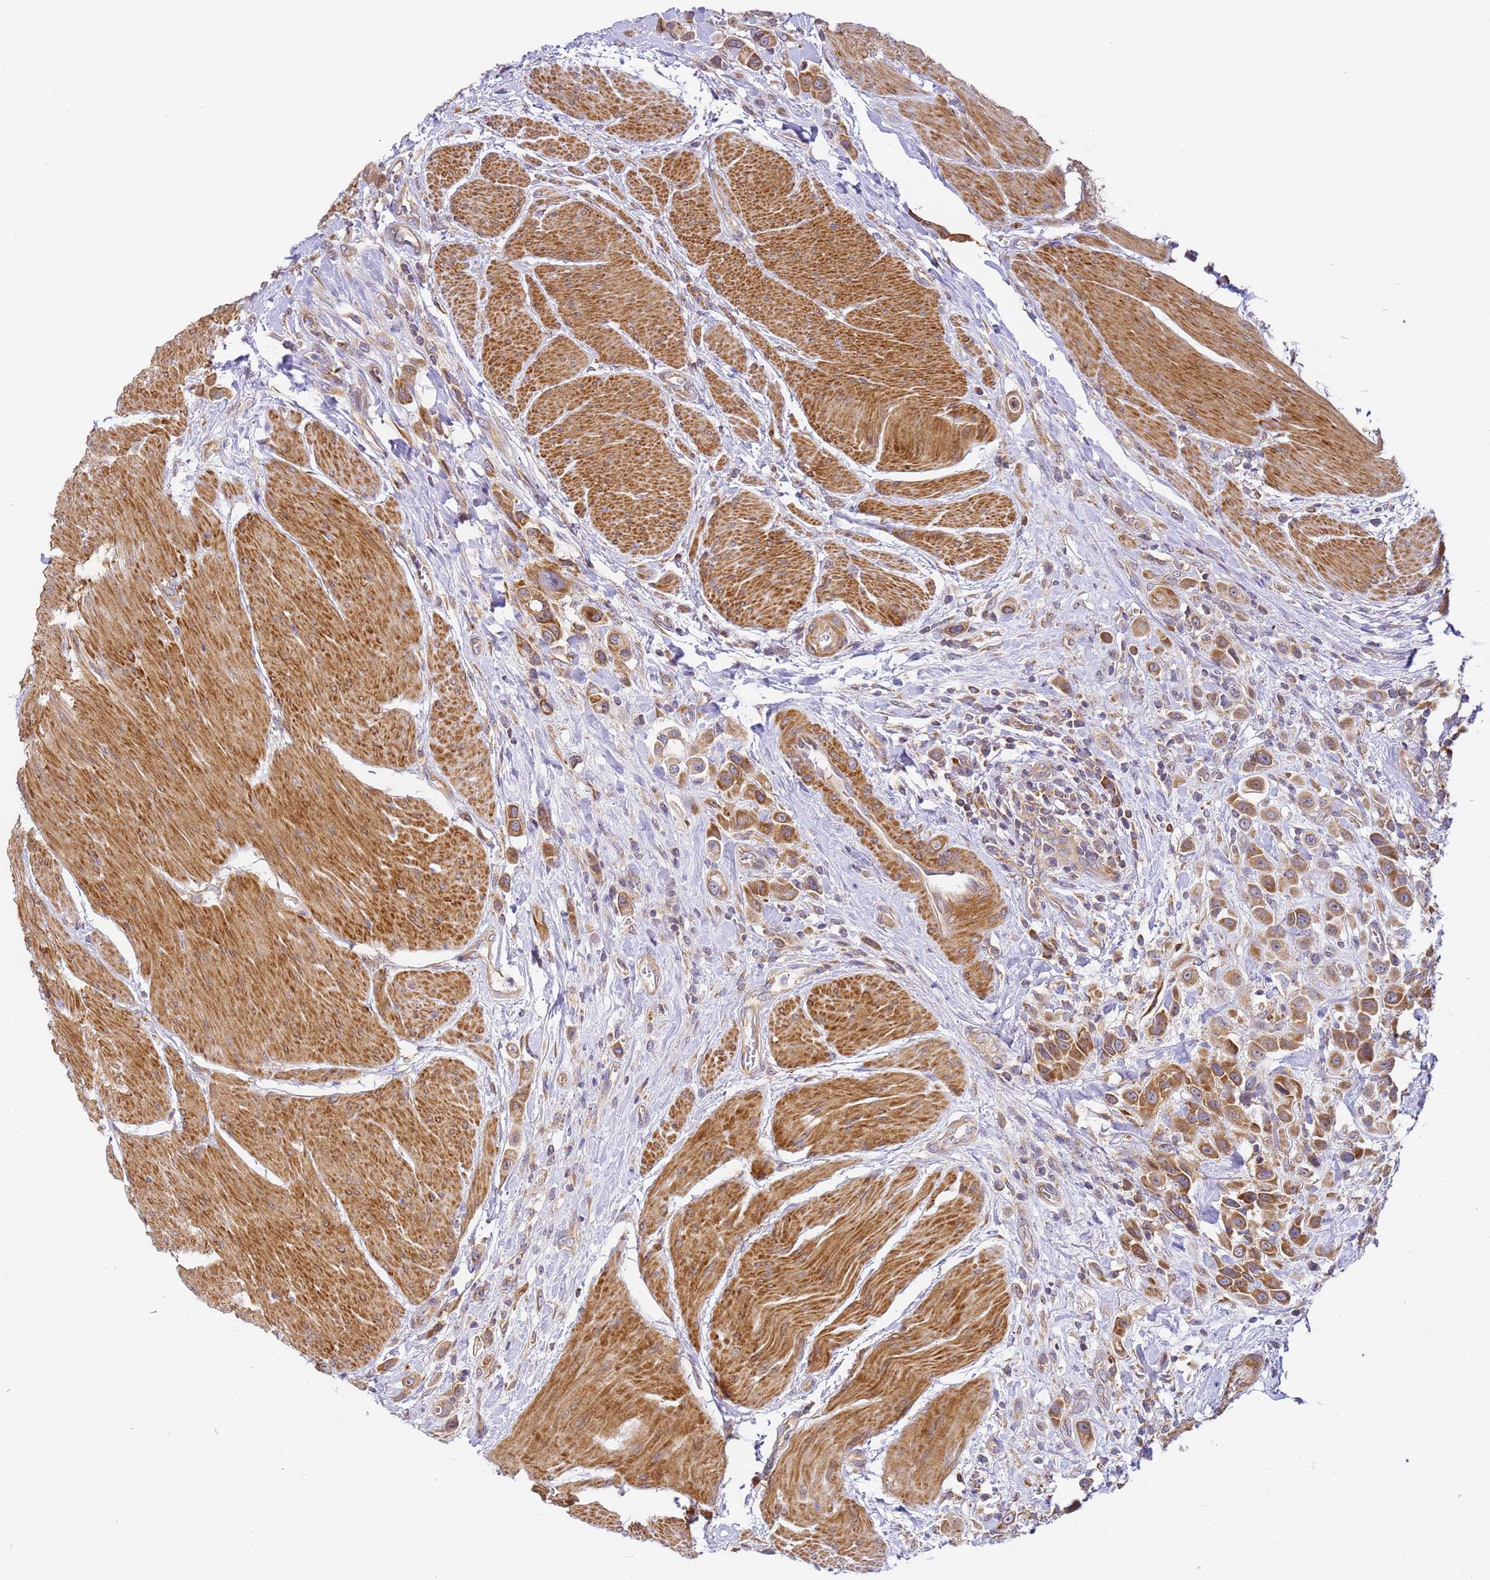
{"staining": {"intensity": "strong", "quantity": ">75%", "location": "cytoplasmic/membranous"}, "tissue": "urothelial cancer", "cell_type": "Tumor cells", "image_type": "cancer", "snomed": [{"axis": "morphology", "description": "Urothelial carcinoma, High grade"}, {"axis": "topography", "description": "Urinary bladder"}], "caption": "Protein staining shows strong cytoplasmic/membranous positivity in approximately >75% of tumor cells in urothelial cancer.", "gene": "RPL13A", "patient": {"sex": "male", "age": 50}}